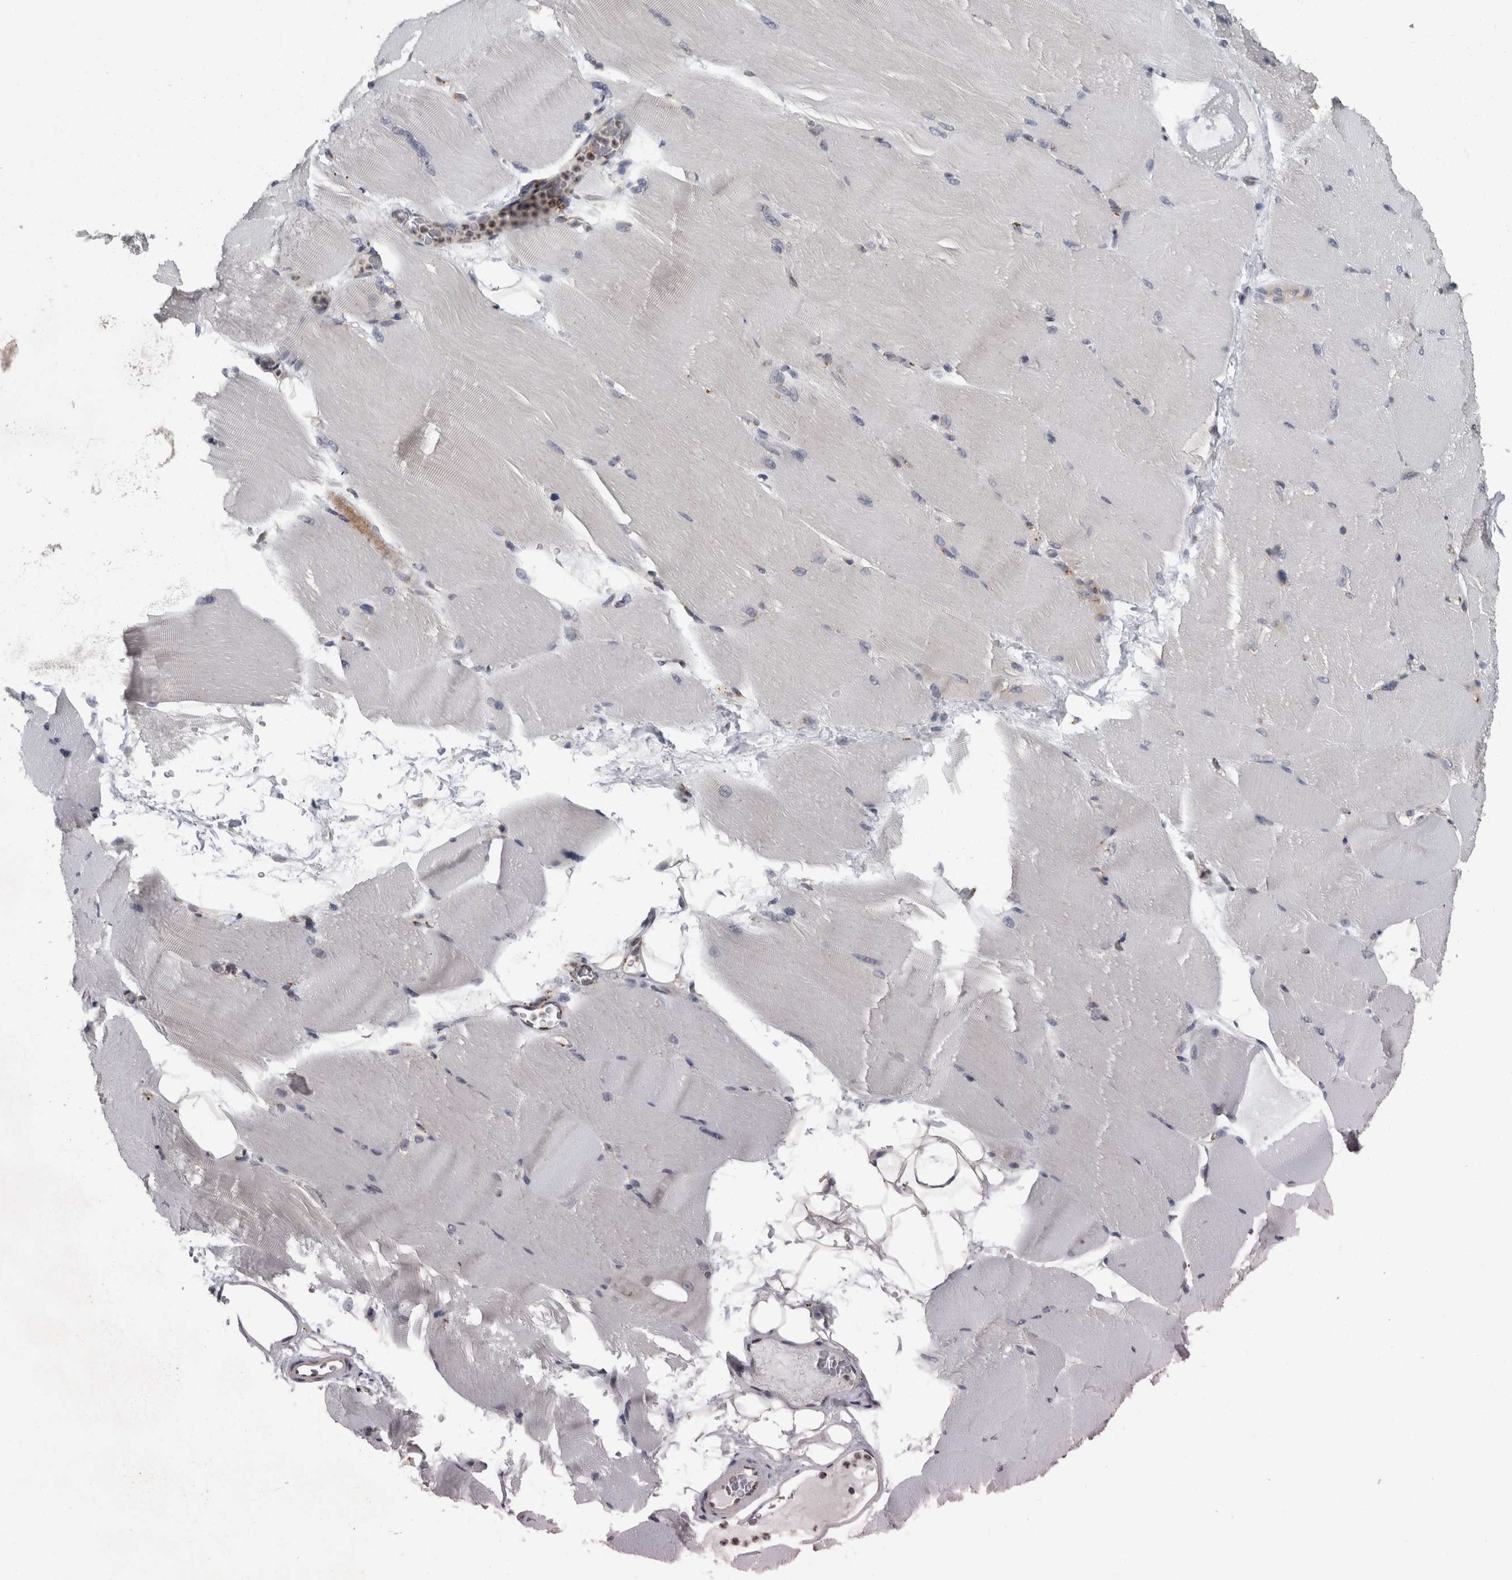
{"staining": {"intensity": "negative", "quantity": "none", "location": "none"}, "tissue": "skeletal muscle", "cell_type": "Myocytes", "image_type": "normal", "snomed": [{"axis": "morphology", "description": "Normal tissue, NOS"}, {"axis": "topography", "description": "Skeletal muscle"}, {"axis": "topography", "description": "Parathyroid gland"}], "caption": "Myocytes are negative for protein expression in normal human skeletal muscle. (DAB immunohistochemistry visualized using brightfield microscopy, high magnification).", "gene": "LMAN2L", "patient": {"sex": "female", "age": 37}}